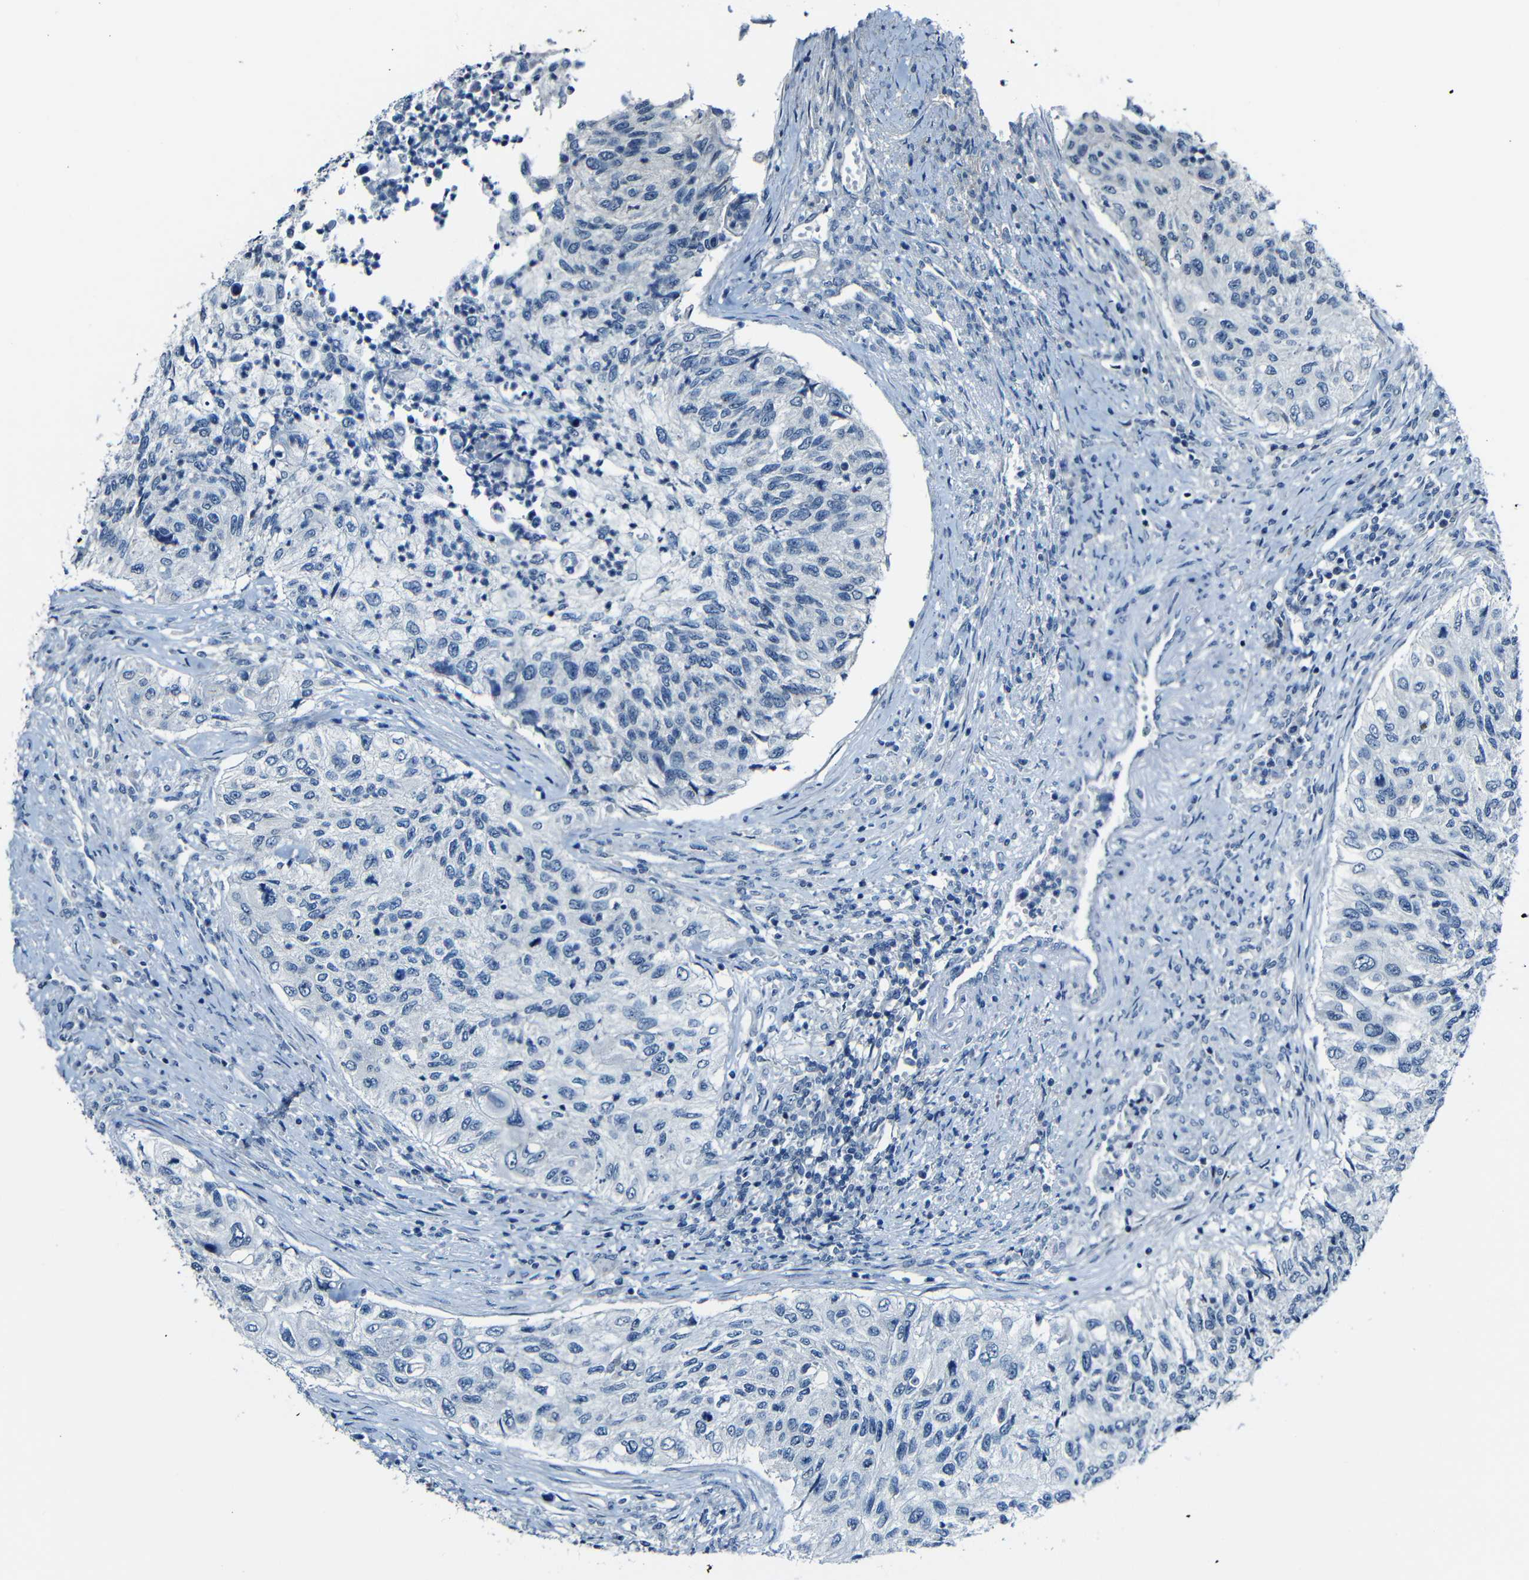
{"staining": {"intensity": "negative", "quantity": "none", "location": "none"}, "tissue": "urothelial cancer", "cell_type": "Tumor cells", "image_type": "cancer", "snomed": [{"axis": "morphology", "description": "Urothelial carcinoma, High grade"}, {"axis": "topography", "description": "Urinary bladder"}], "caption": "Immunohistochemical staining of urothelial cancer displays no significant expression in tumor cells.", "gene": "ANK3", "patient": {"sex": "female", "age": 60}}